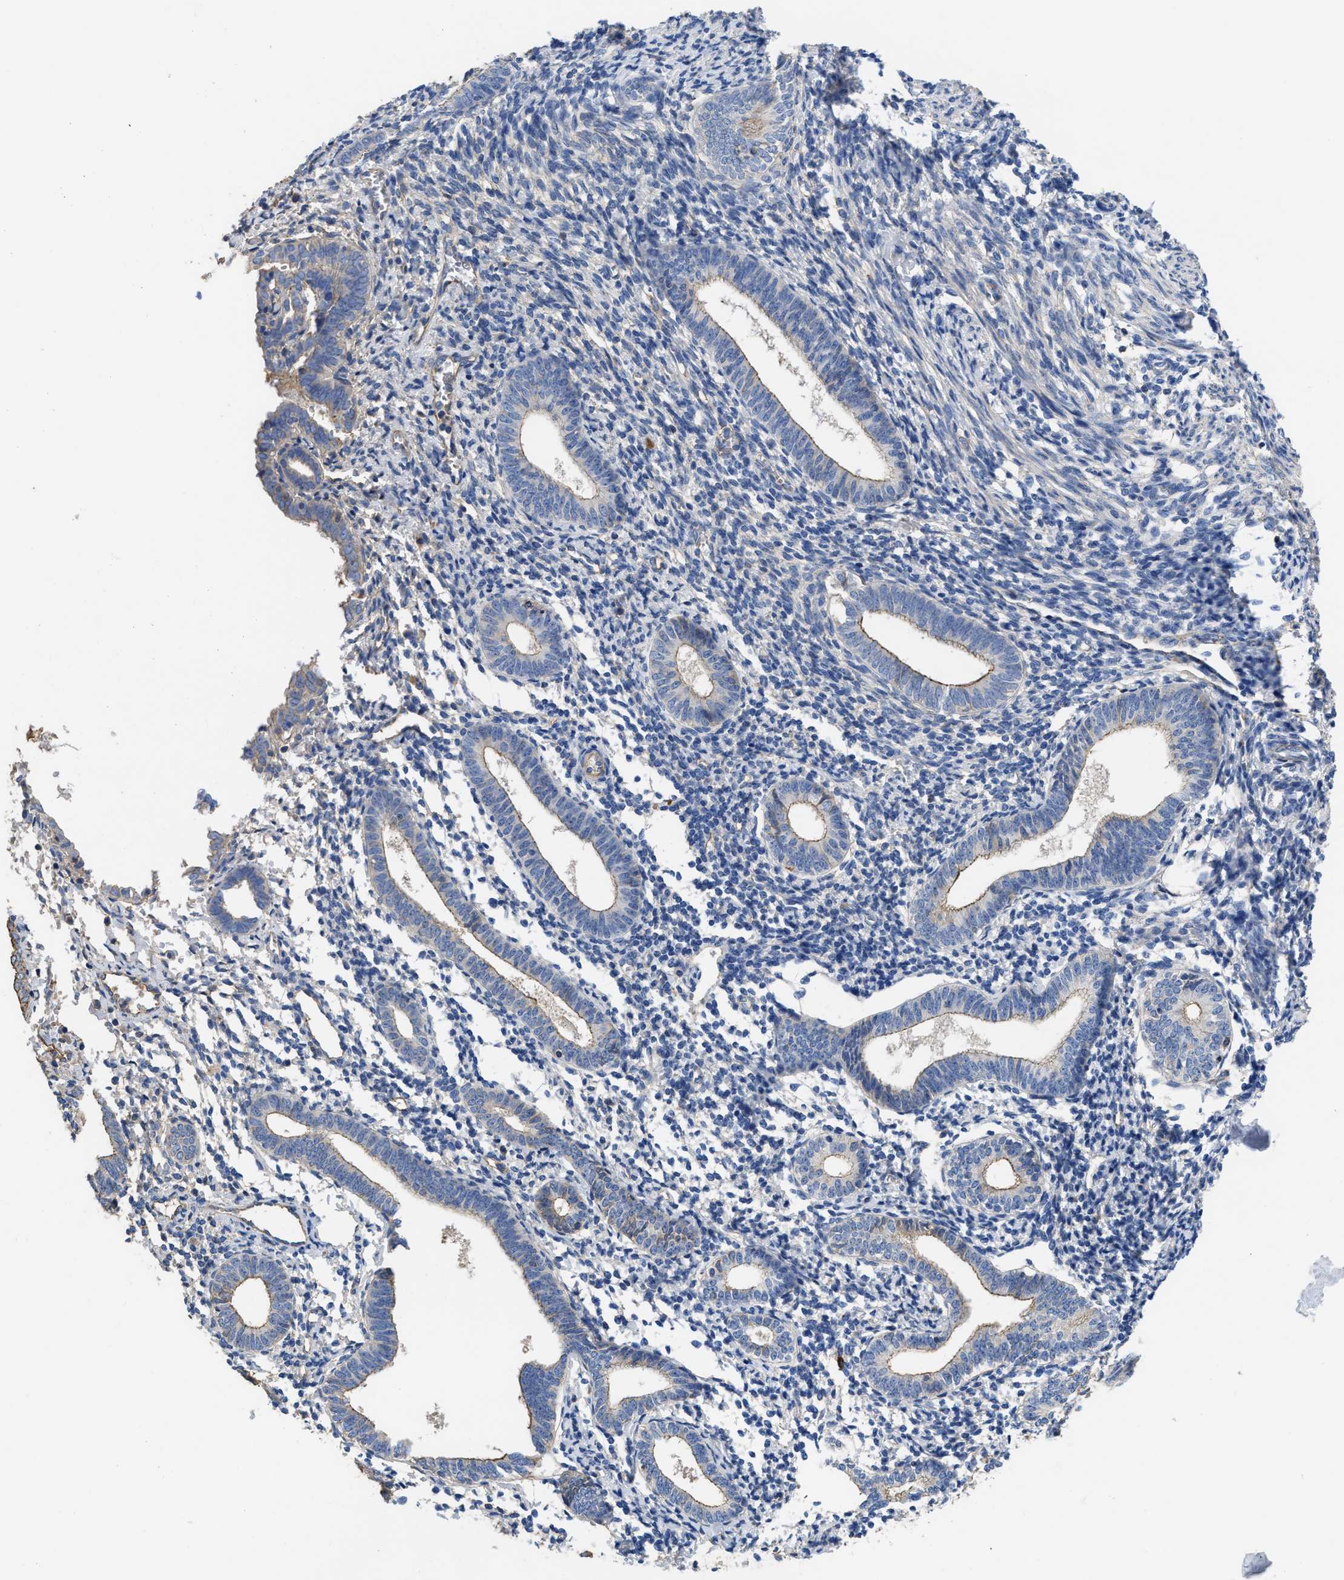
{"staining": {"intensity": "negative", "quantity": "none", "location": "none"}, "tissue": "endometrium", "cell_type": "Cells in endometrial stroma", "image_type": "normal", "snomed": [{"axis": "morphology", "description": "Normal tissue, NOS"}, {"axis": "morphology", "description": "Adenocarcinoma, NOS"}, {"axis": "topography", "description": "Endometrium"}], "caption": "Human endometrium stained for a protein using IHC shows no expression in cells in endometrial stroma.", "gene": "USP4", "patient": {"sex": "female", "age": 57}}